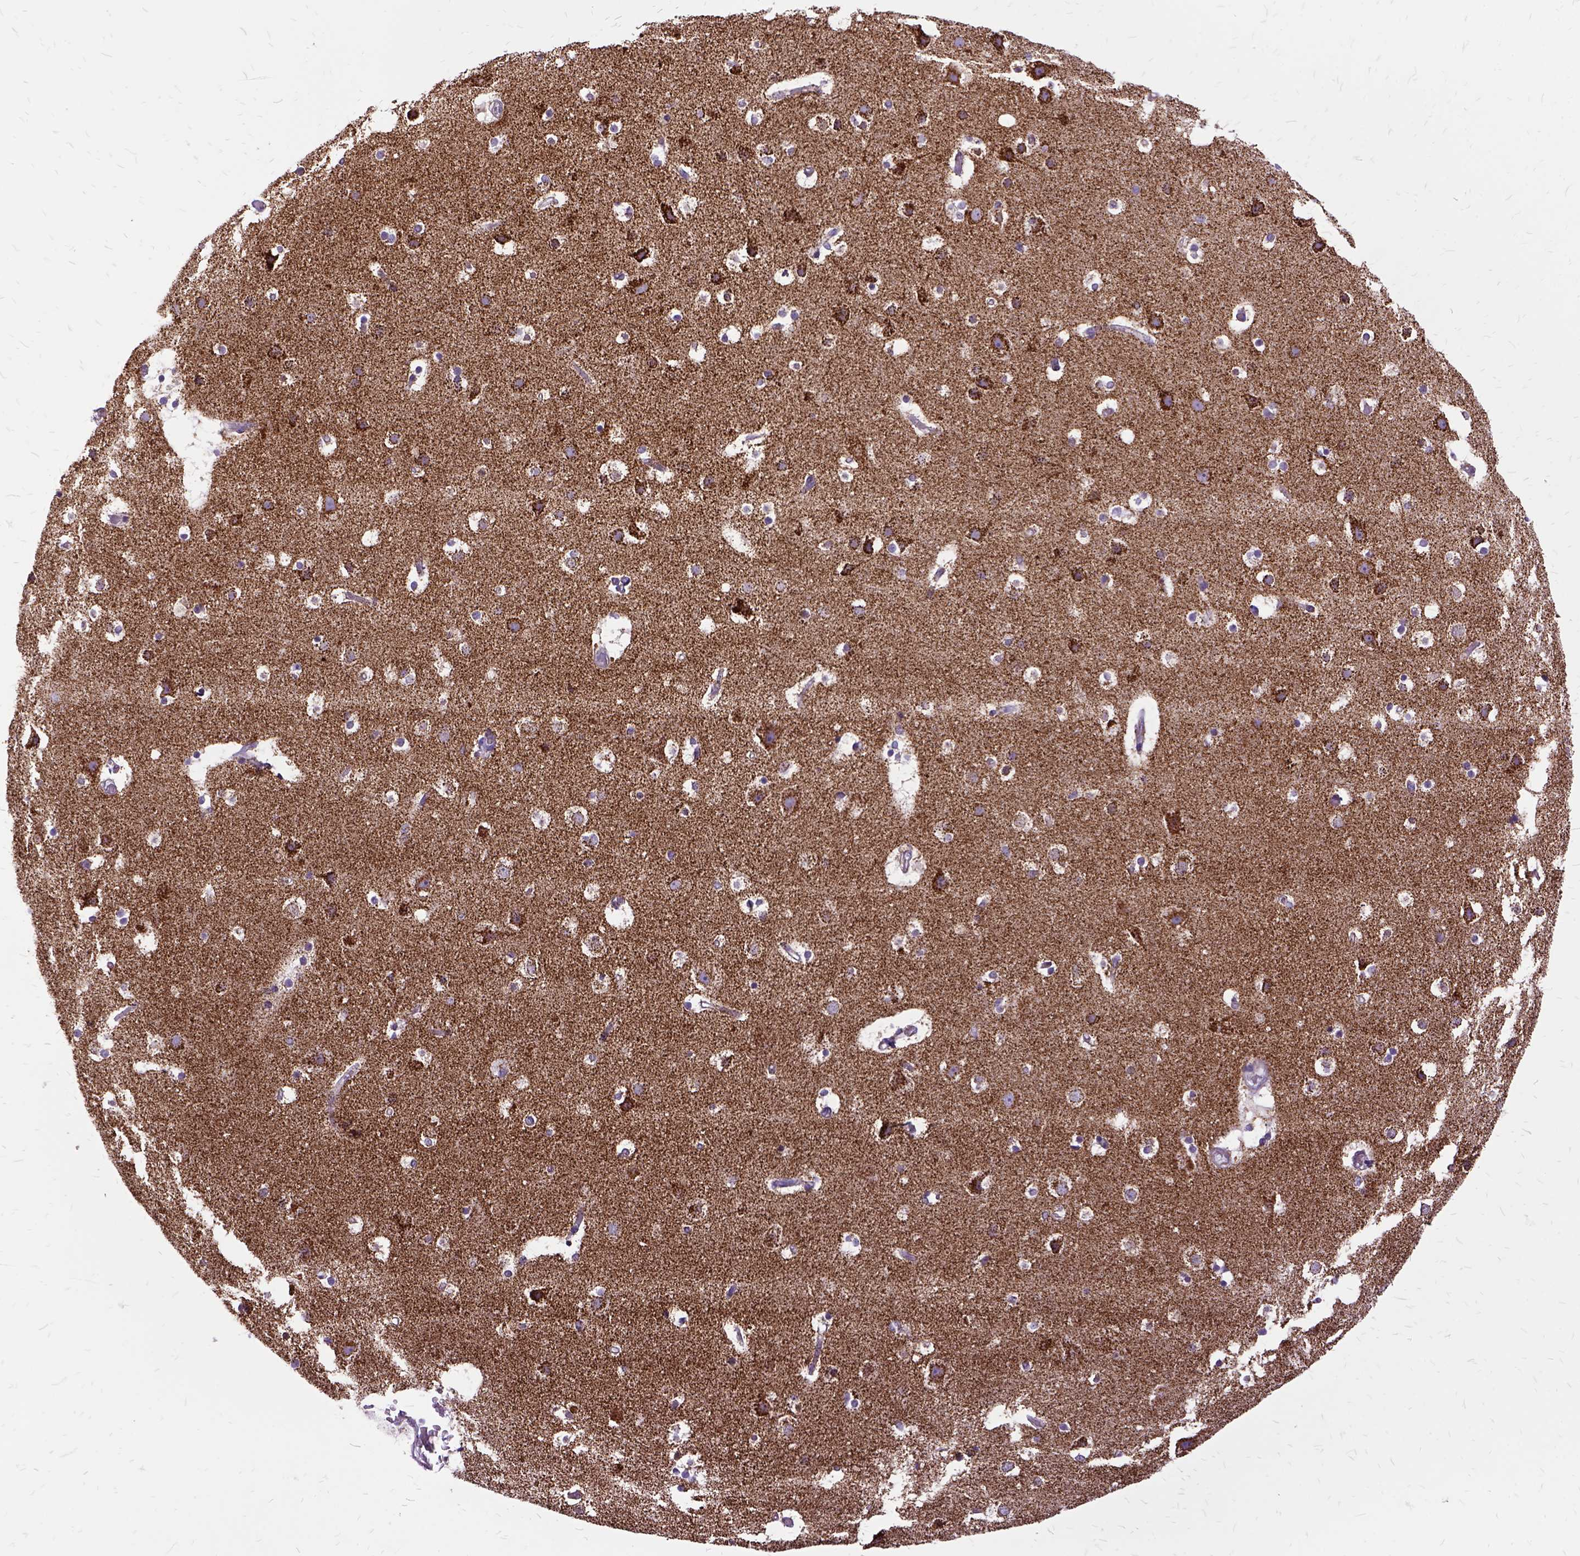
{"staining": {"intensity": "negative", "quantity": "none", "location": "none"}, "tissue": "cerebral cortex", "cell_type": "Endothelial cells", "image_type": "normal", "snomed": [{"axis": "morphology", "description": "Normal tissue, NOS"}, {"axis": "topography", "description": "Cerebral cortex"}], "caption": "Endothelial cells are negative for brown protein staining in benign cerebral cortex. (Immunohistochemistry (ihc), brightfield microscopy, high magnification).", "gene": "OXCT1", "patient": {"sex": "female", "age": 52}}